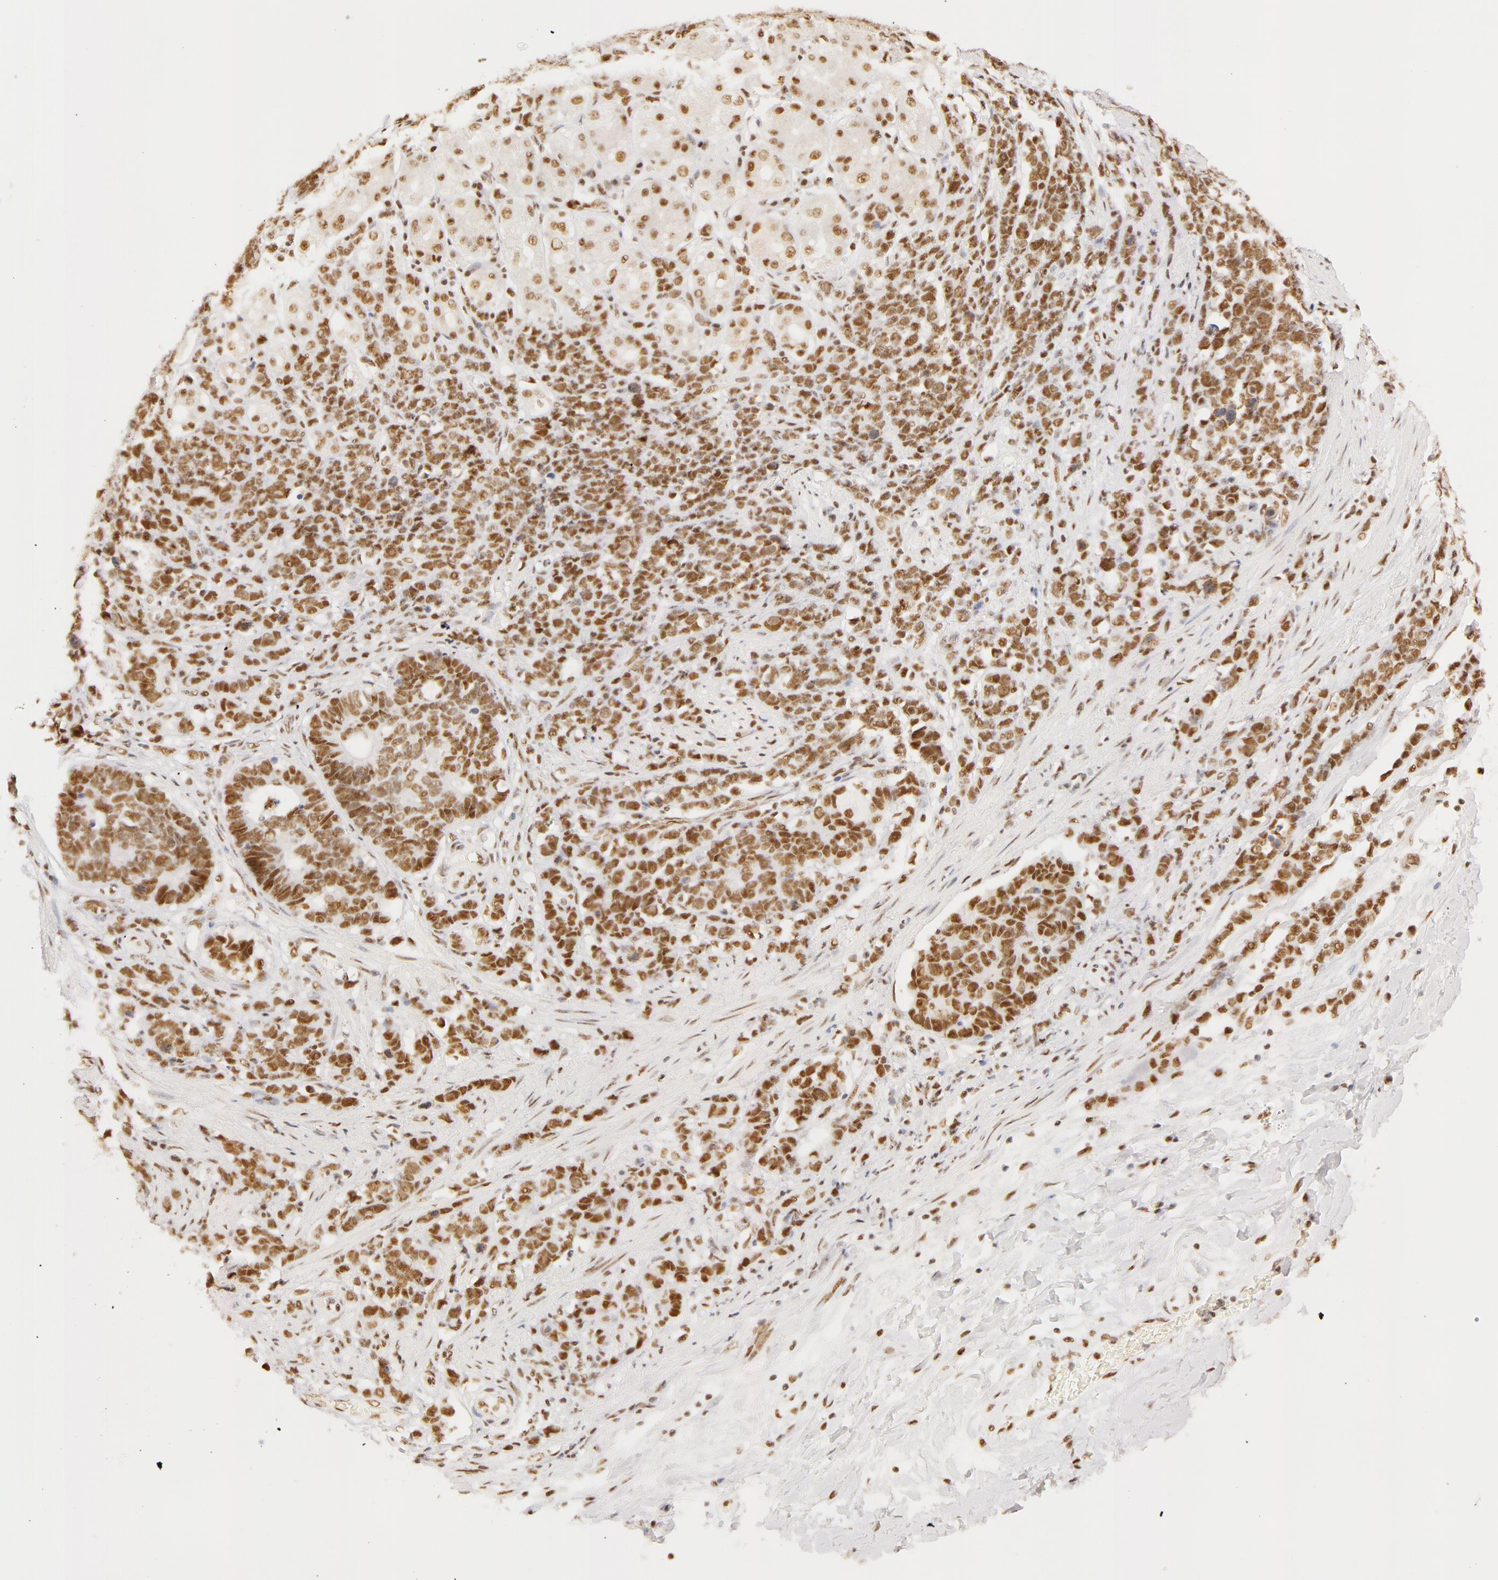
{"staining": {"intensity": "moderate", "quantity": ">75%", "location": "nuclear"}, "tissue": "stomach cancer", "cell_type": "Tumor cells", "image_type": "cancer", "snomed": [{"axis": "morphology", "description": "Adenocarcinoma, NOS"}, {"axis": "topography", "description": "Stomach, upper"}], "caption": "IHC of stomach adenocarcinoma reveals medium levels of moderate nuclear staining in approximately >75% of tumor cells.", "gene": "RBM39", "patient": {"sex": "male", "age": 71}}